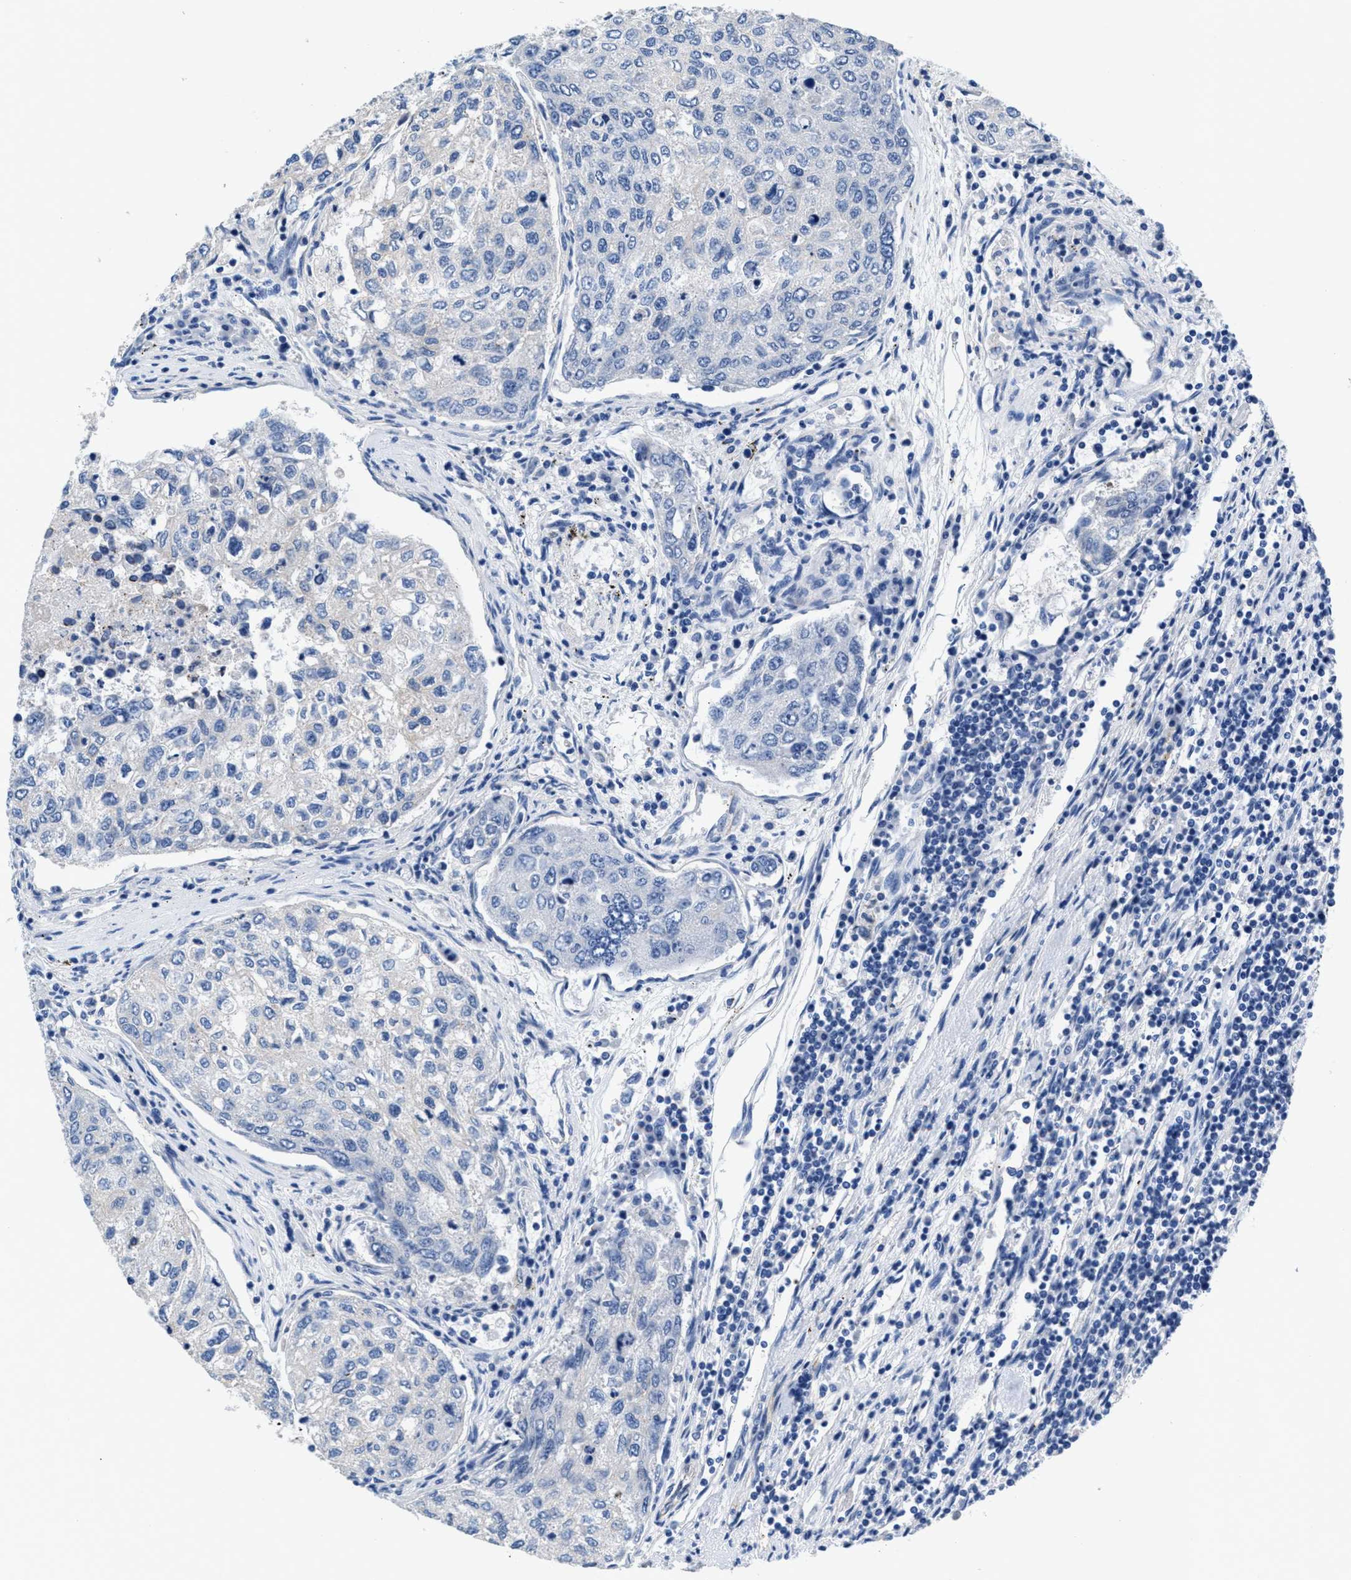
{"staining": {"intensity": "negative", "quantity": "none", "location": "none"}, "tissue": "urothelial cancer", "cell_type": "Tumor cells", "image_type": "cancer", "snomed": [{"axis": "morphology", "description": "Urothelial carcinoma, High grade"}, {"axis": "topography", "description": "Lymph node"}, {"axis": "topography", "description": "Urinary bladder"}], "caption": "High power microscopy micrograph of an immunohistochemistry image of urothelial cancer, revealing no significant staining in tumor cells. (DAB immunohistochemistry (IHC), high magnification).", "gene": "SLFN13", "patient": {"sex": "male", "age": 51}}